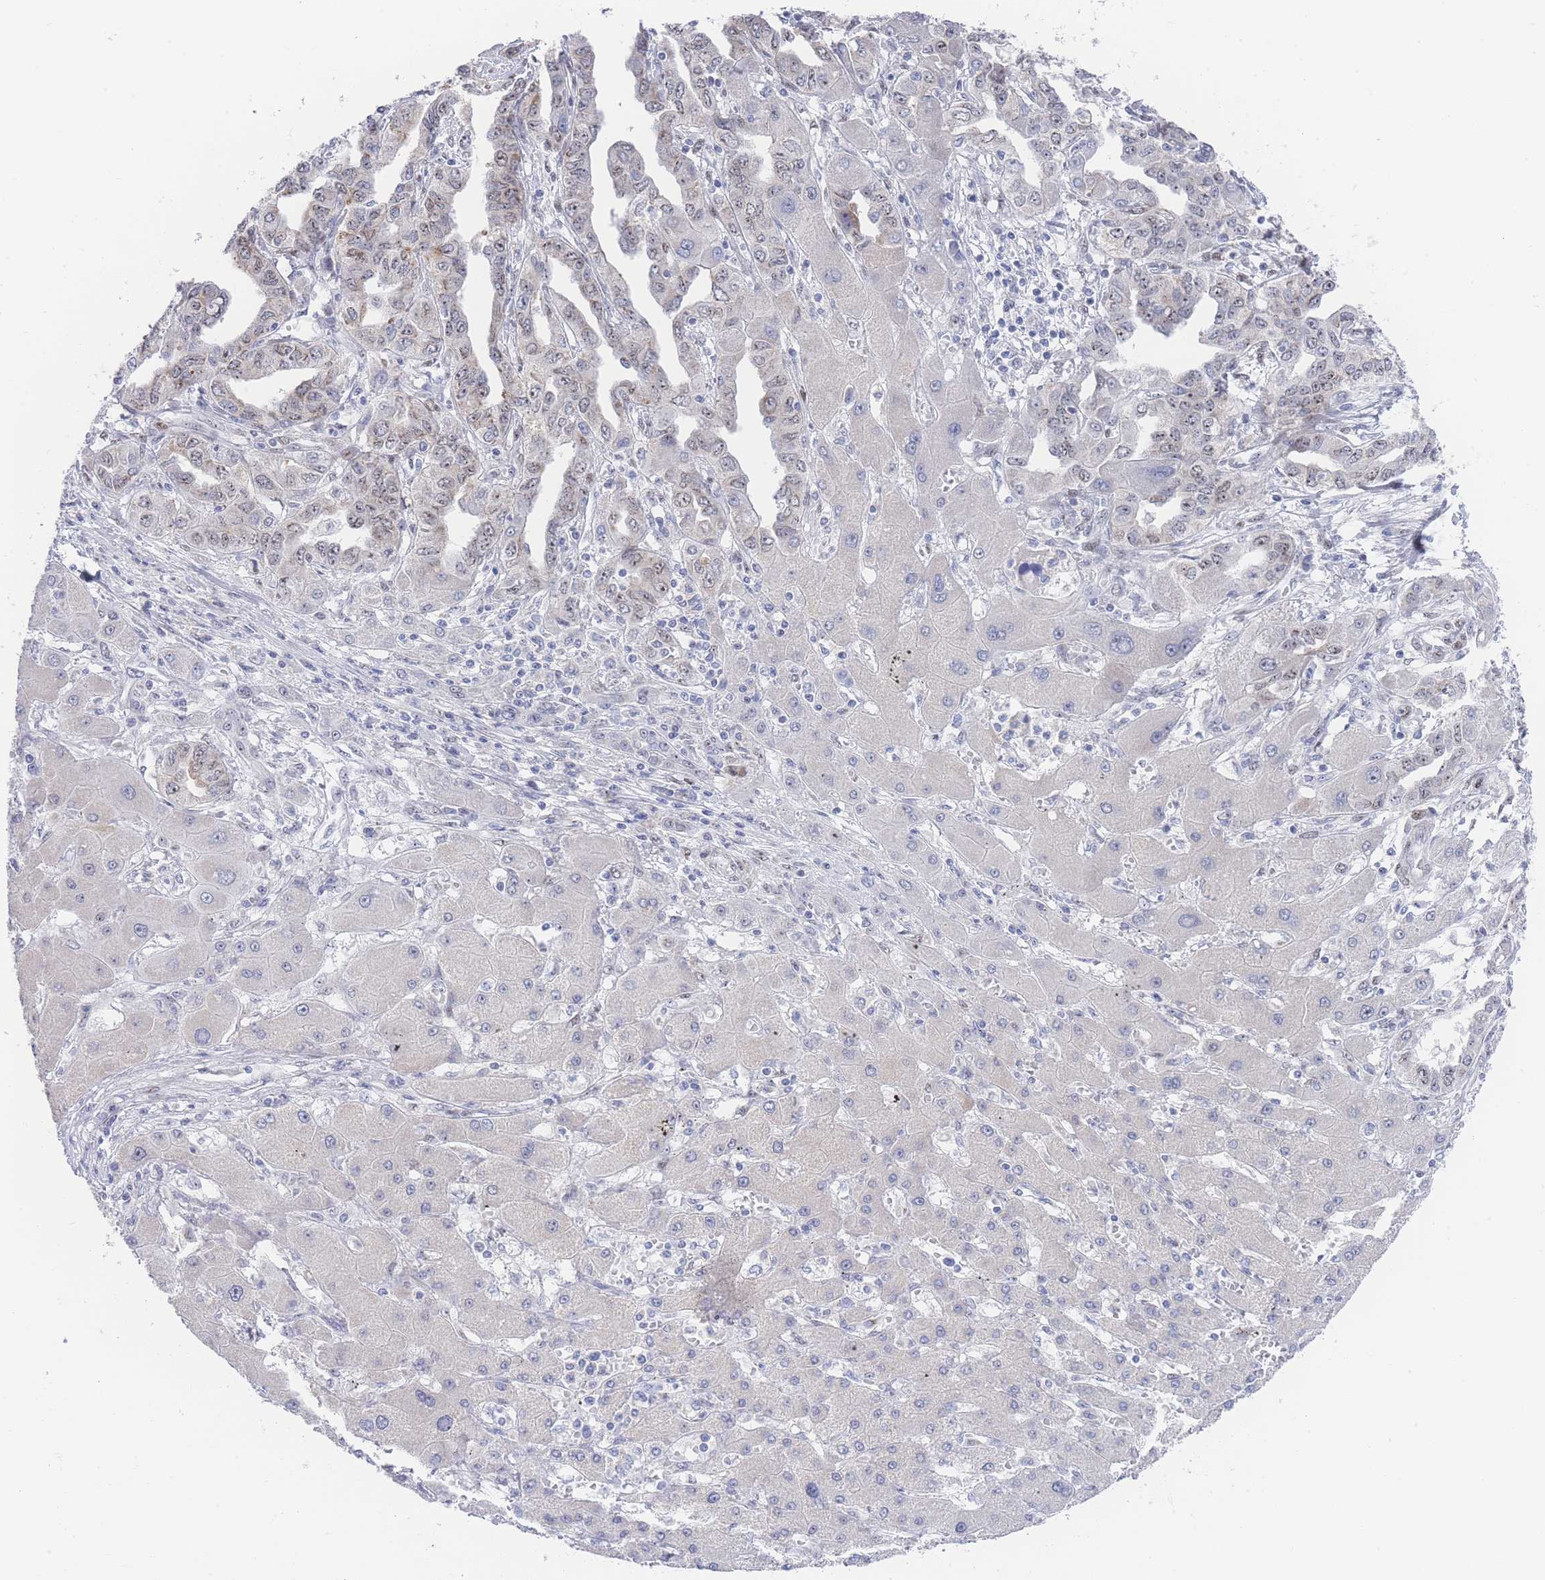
{"staining": {"intensity": "weak", "quantity": "25%-75%", "location": "cytoplasmic/membranous"}, "tissue": "liver cancer", "cell_type": "Tumor cells", "image_type": "cancer", "snomed": [{"axis": "morphology", "description": "Cholangiocarcinoma"}, {"axis": "topography", "description": "Liver"}], "caption": "Immunohistochemistry (IHC) of cholangiocarcinoma (liver) shows low levels of weak cytoplasmic/membranous positivity in about 25%-75% of tumor cells. (DAB IHC with brightfield microscopy, high magnification).", "gene": "ZNF142", "patient": {"sex": "male", "age": 59}}